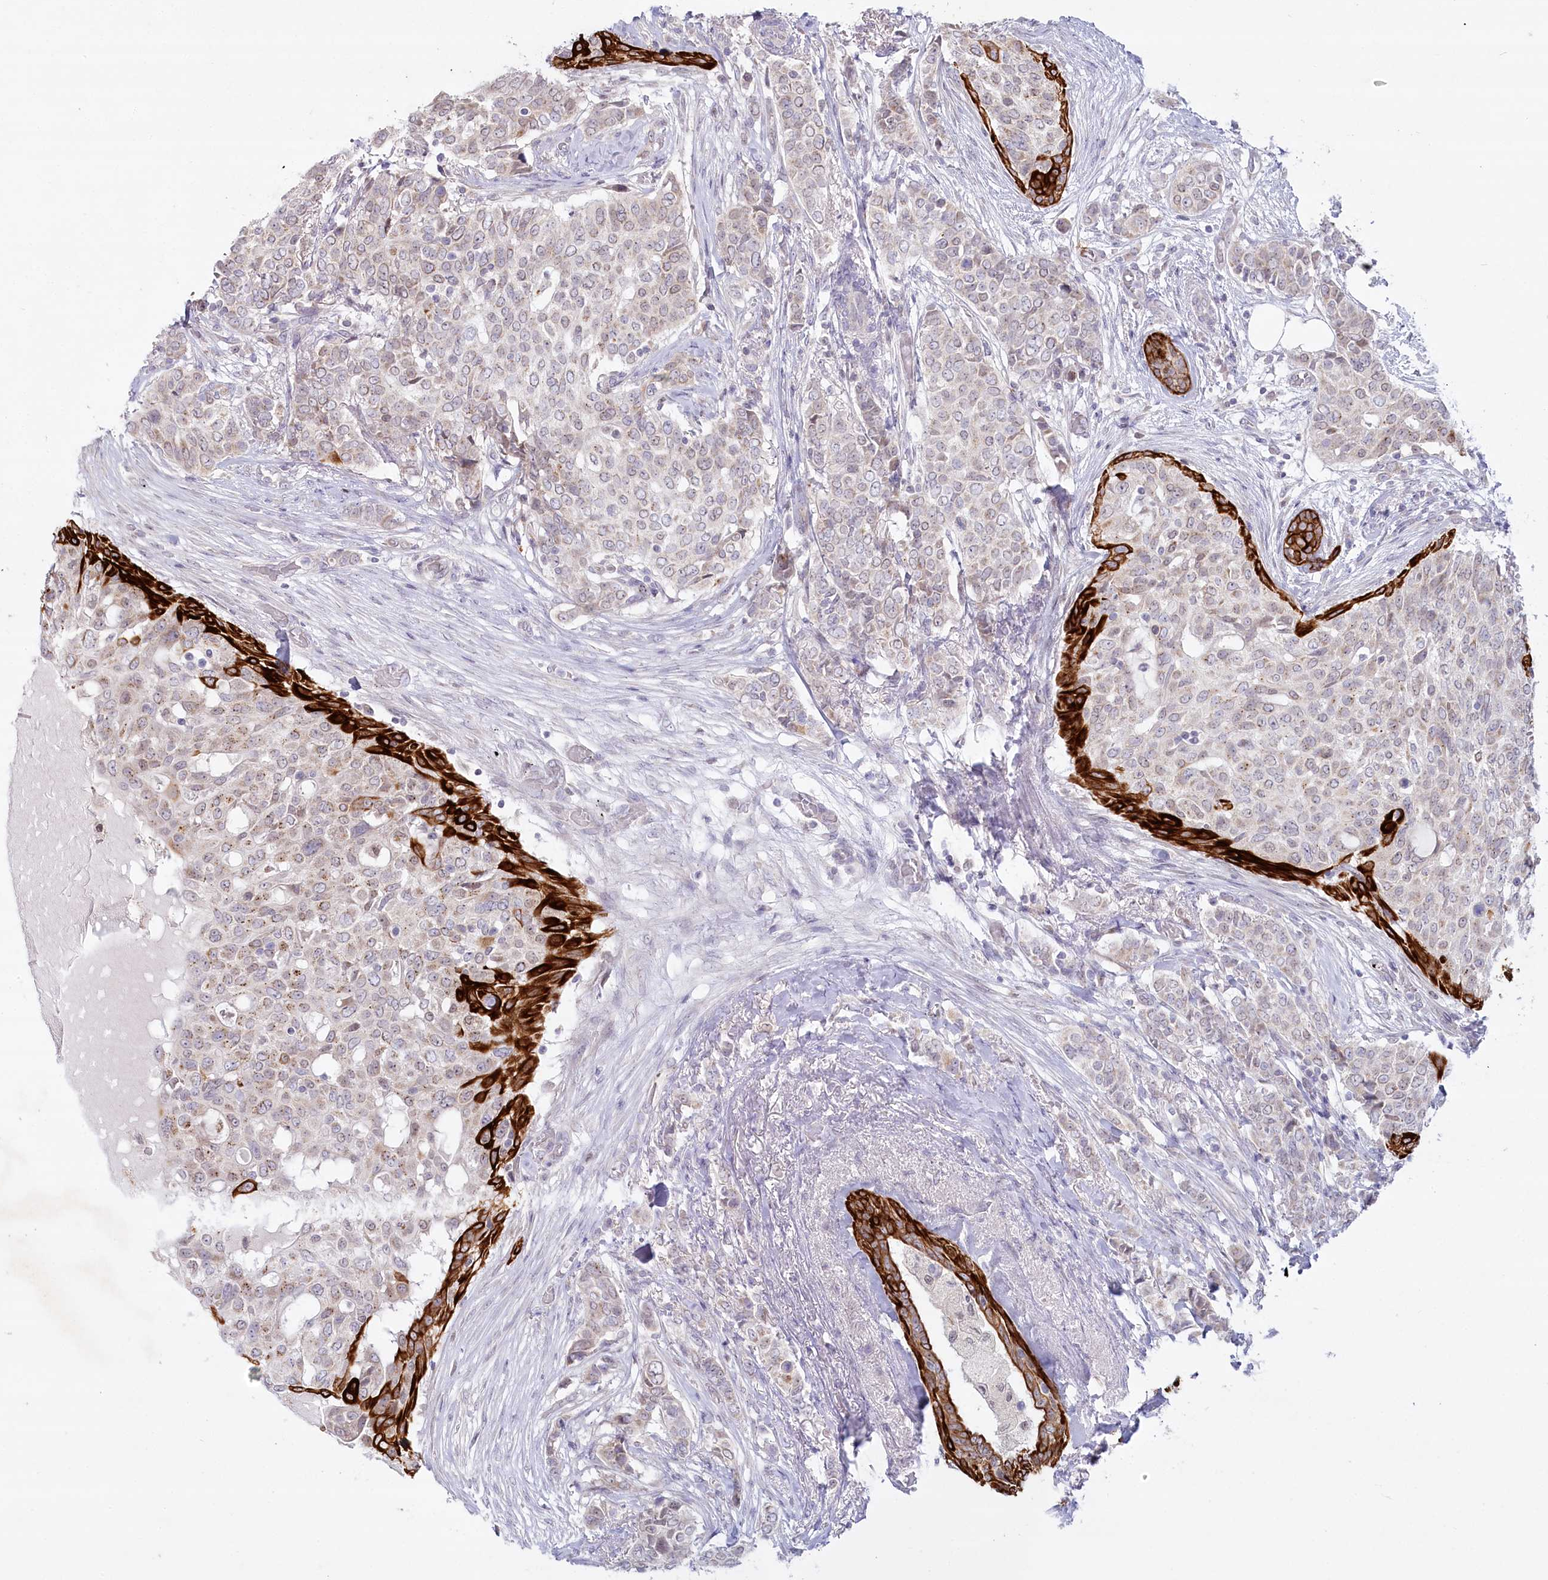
{"staining": {"intensity": "weak", "quantity": "25%-75%", "location": "cytoplasmic/membranous,nuclear"}, "tissue": "breast cancer", "cell_type": "Tumor cells", "image_type": "cancer", "snomed": [{"axis": "morphology", "description": "Lobular carcinoma"}, {"axis": "topography", "description": "Breast"}], "caption": "Weak cytoplasmic/membranous and nuclear expression is present in approximately 25%-75% of tumor cells in breast cancer (lobular carcinoma).", "gene": "ABITRAM", "patient": {"sex": "female", "age": 51}}